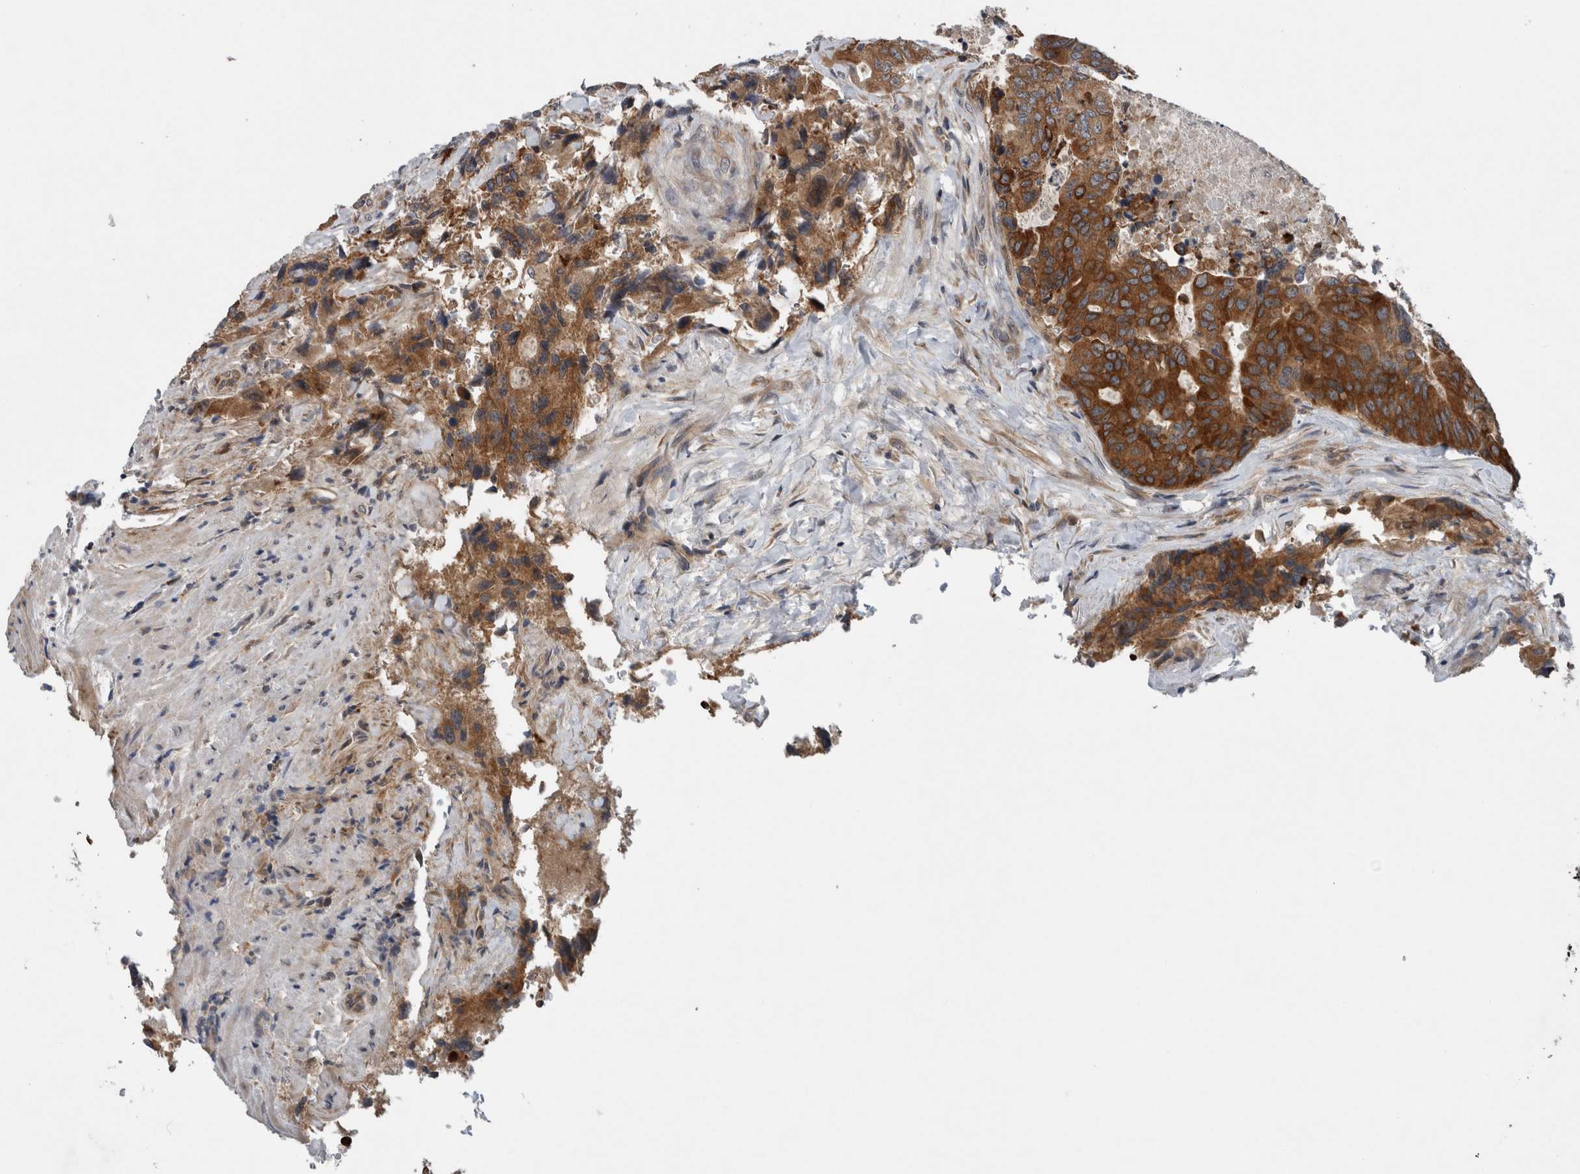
{"staining": {"intensity": "strong", "quantity": ">75%", "location": "cytoplasmic/membranous"}, "tissue": "colorectal cancer", "cell_type": "Tumor cells", "image_type": "cancer", "snomed": [{"axis": "morphology", "description": "Adenocarcinoma, NOS"}, {"axis": "topography", "description": "Colon"}], "caption": "IHC micrograph of human colorectal adenocarcinoma stained for a protein (brown), which exhibits high levels of strong cytoplasmic/membranous expression in about >75% of tumor cells.", "gene": "PDCD2", "patient": {"sex": "male", "age": 71}}